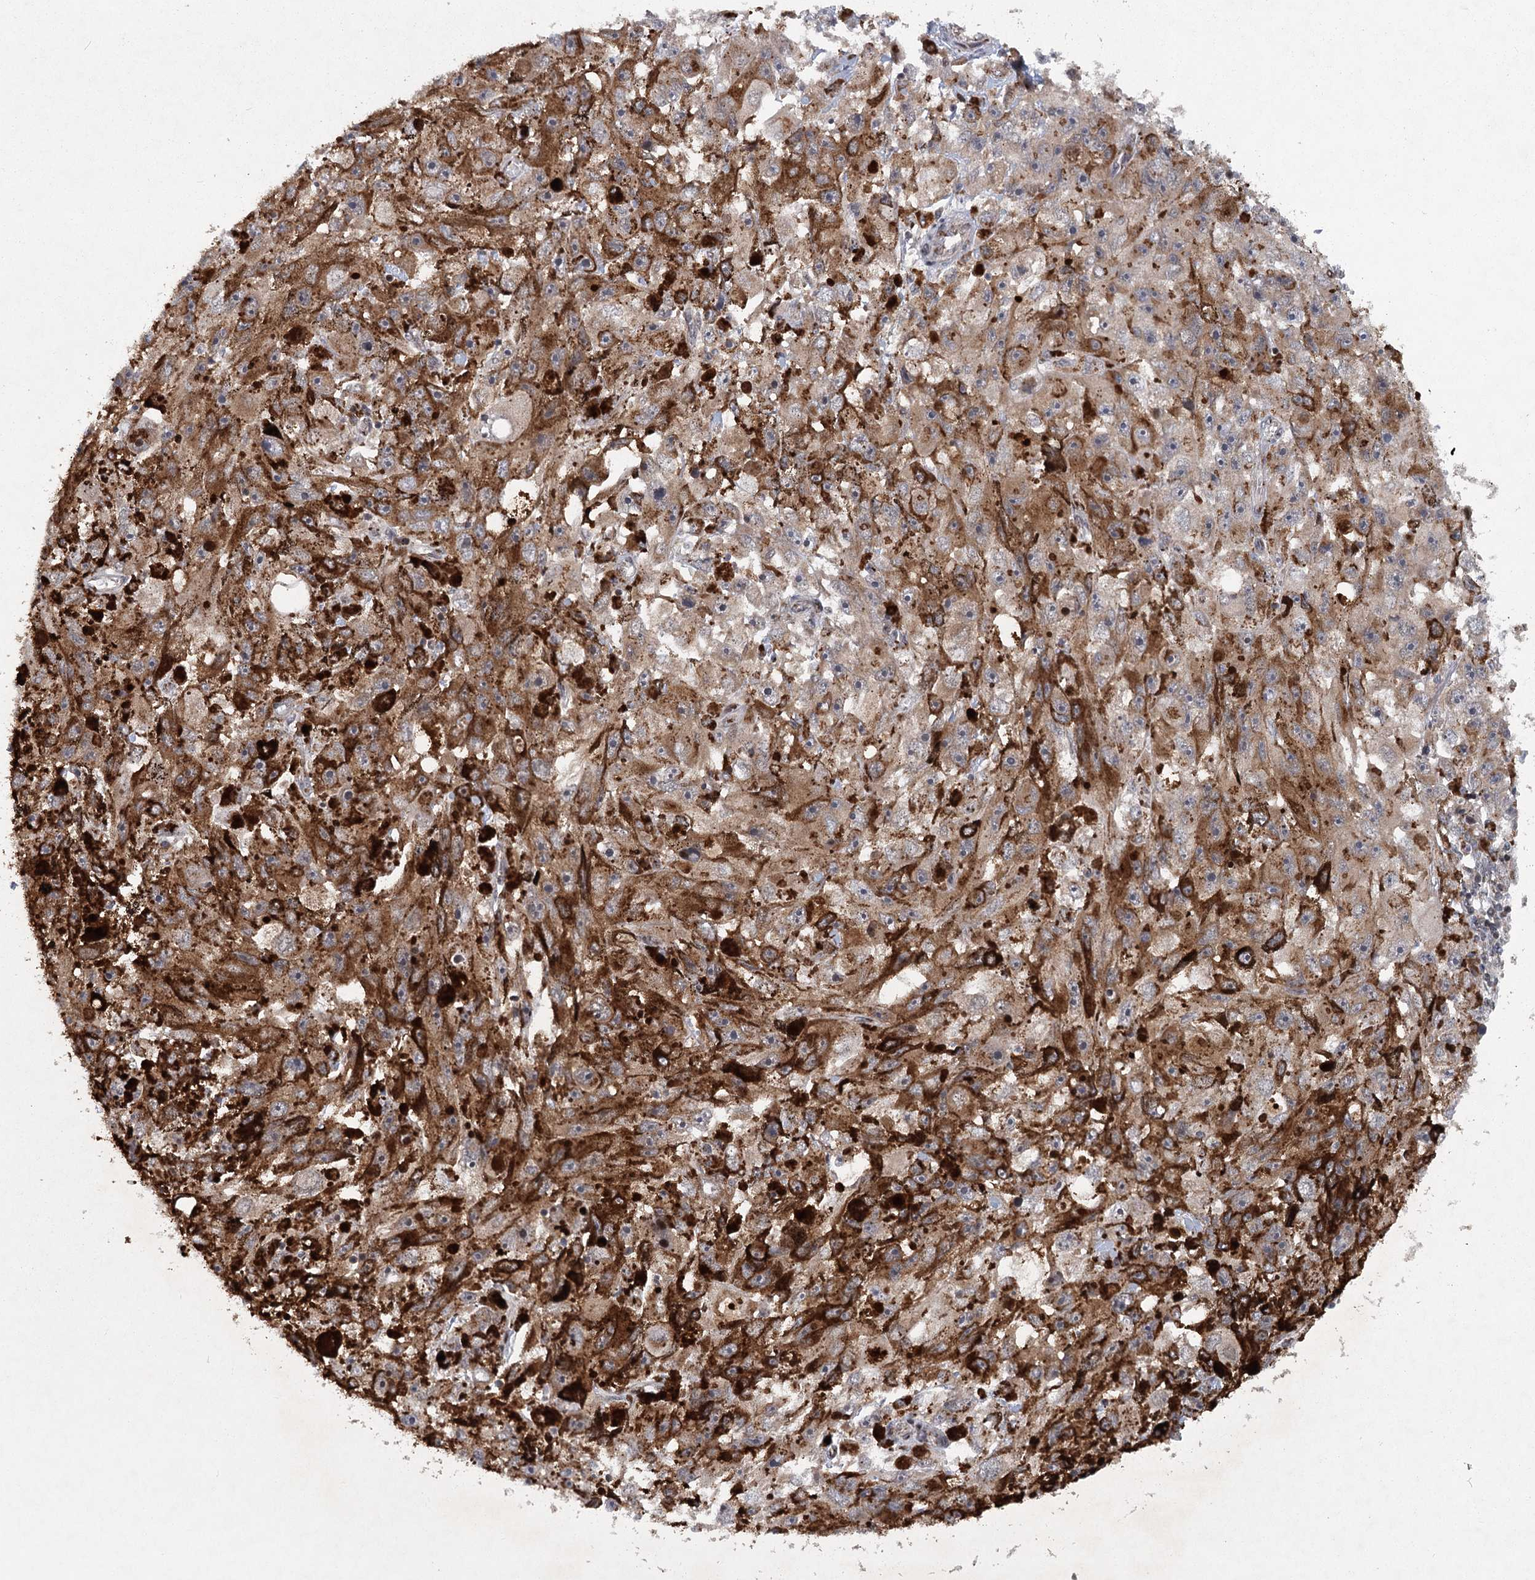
{"staining": {"intensity": "moderate", "quantity": ">75%", "location": "cytoplasmic/membranous"}, "tissue": "melanoma", "cell_type": "Tumor cells", "image_type": "cancer", "snomed": [{"axis": "morphology", "description": "Malignant melanoma, NOS"}, {"axis": "topography", "description": "Skin"}], "caption": "Protein expression by IHC displays moderate cytoplasmic/membranous positivity in approximately >75% of tumor cells in malignant melanoma. (IHC, brightfield microscopy, high magnification).", "gene": "IFT46", "patient": {"sex": "female", "age": 104}}